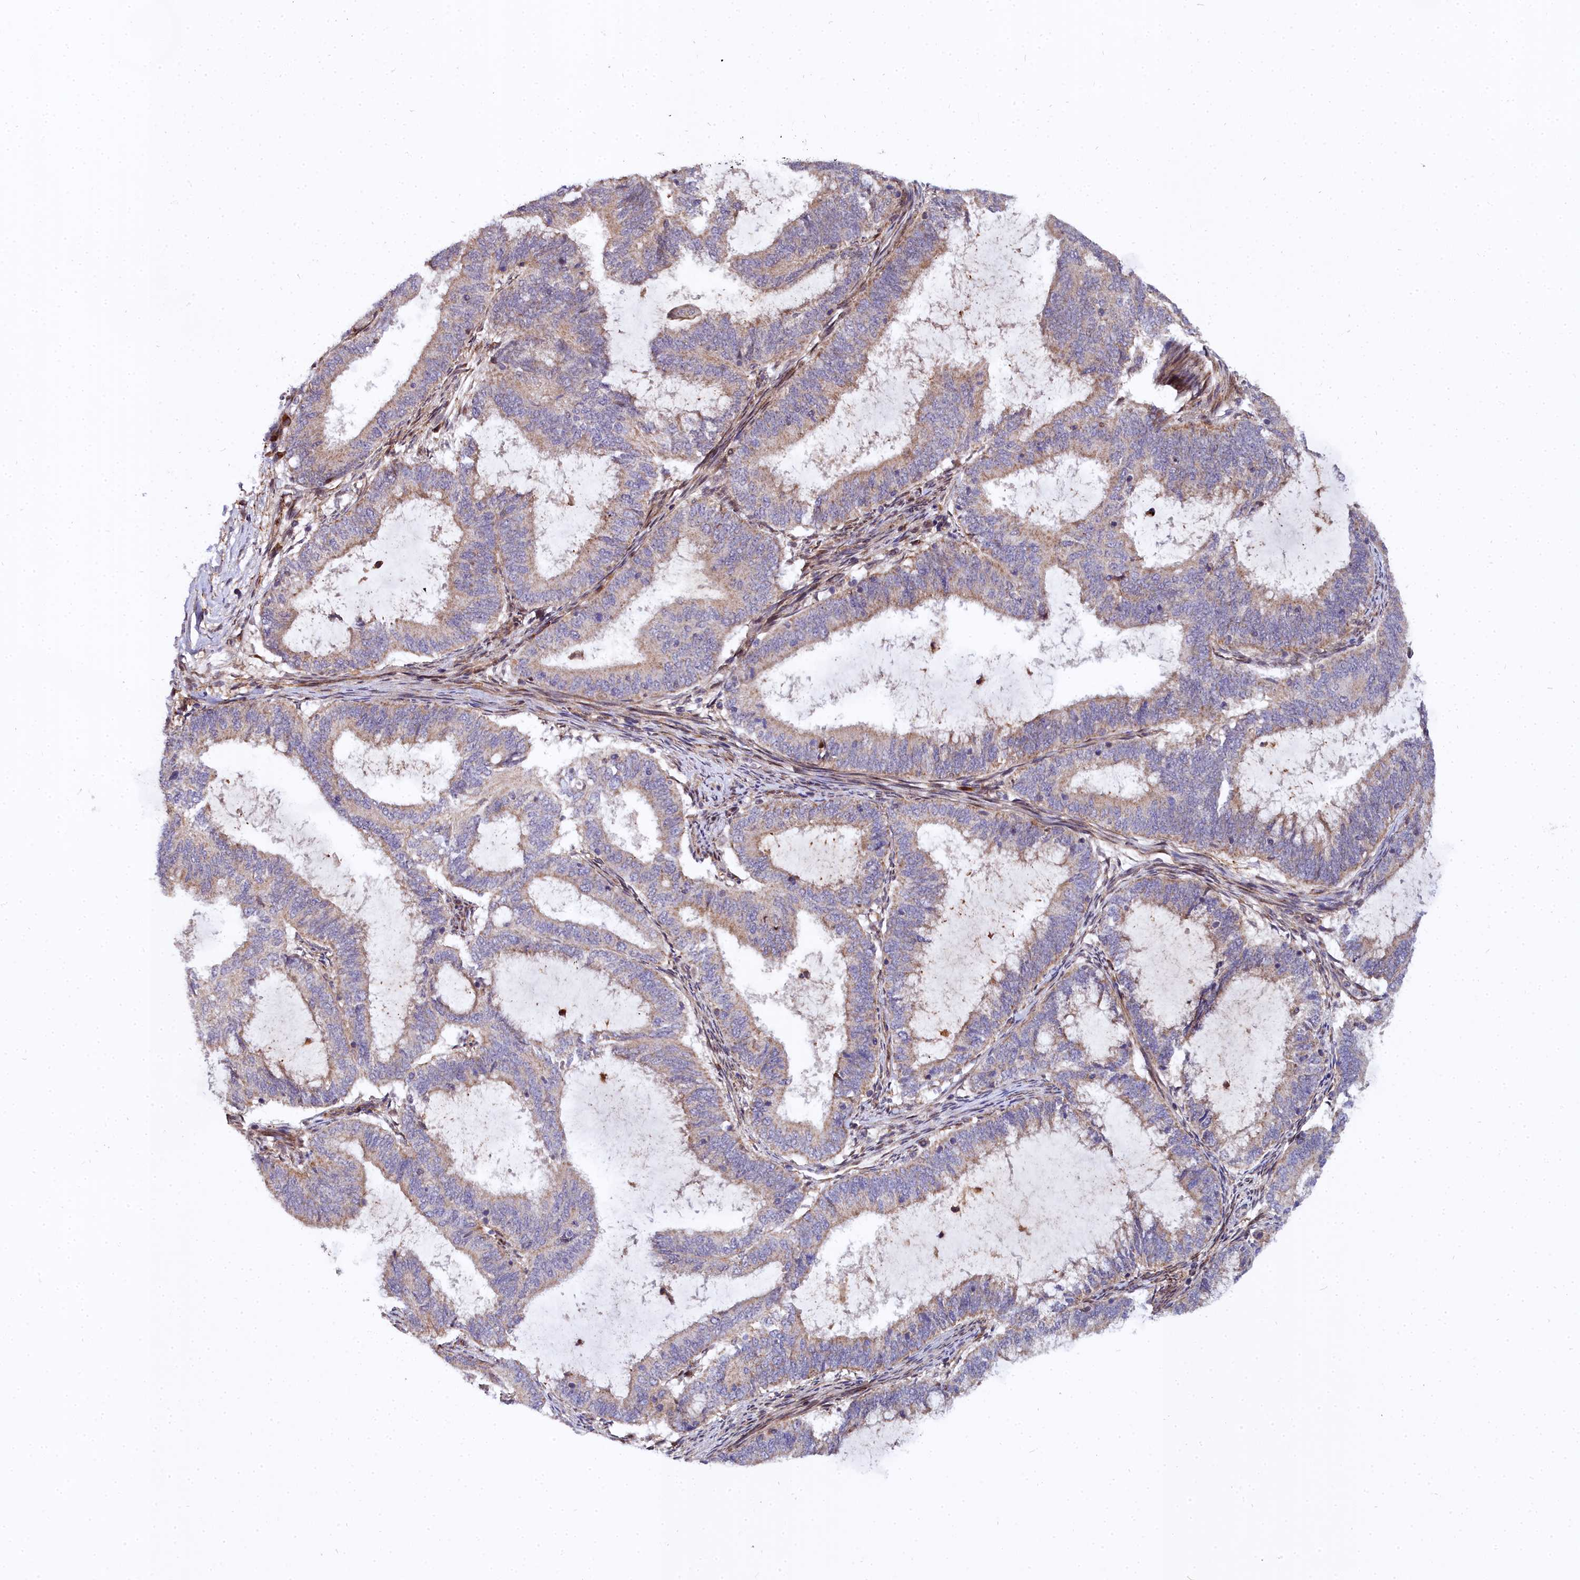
{"staining": {"intensity": "weak", "quantity": "25%-75%", "location": "cytoplasmic/membranous"}, "tissue": "endometrial cancer", "cell_type": "Tumor cells", "image_type": "cancer", "snomed": [{"axis": "morphology", "description": "Adenocarcinoma, NOS"}, {"axis": "topography", "description": "Endometrium"}], "caption": "This is an image of immunohistochemistry staining of endometrial cancer (adenocarcinoma), which shows weak staining in the cytoplasmic/membranous of tumor cells.", "gene": "MRPS11", "patient": {"sex": "female", "age": 51}}